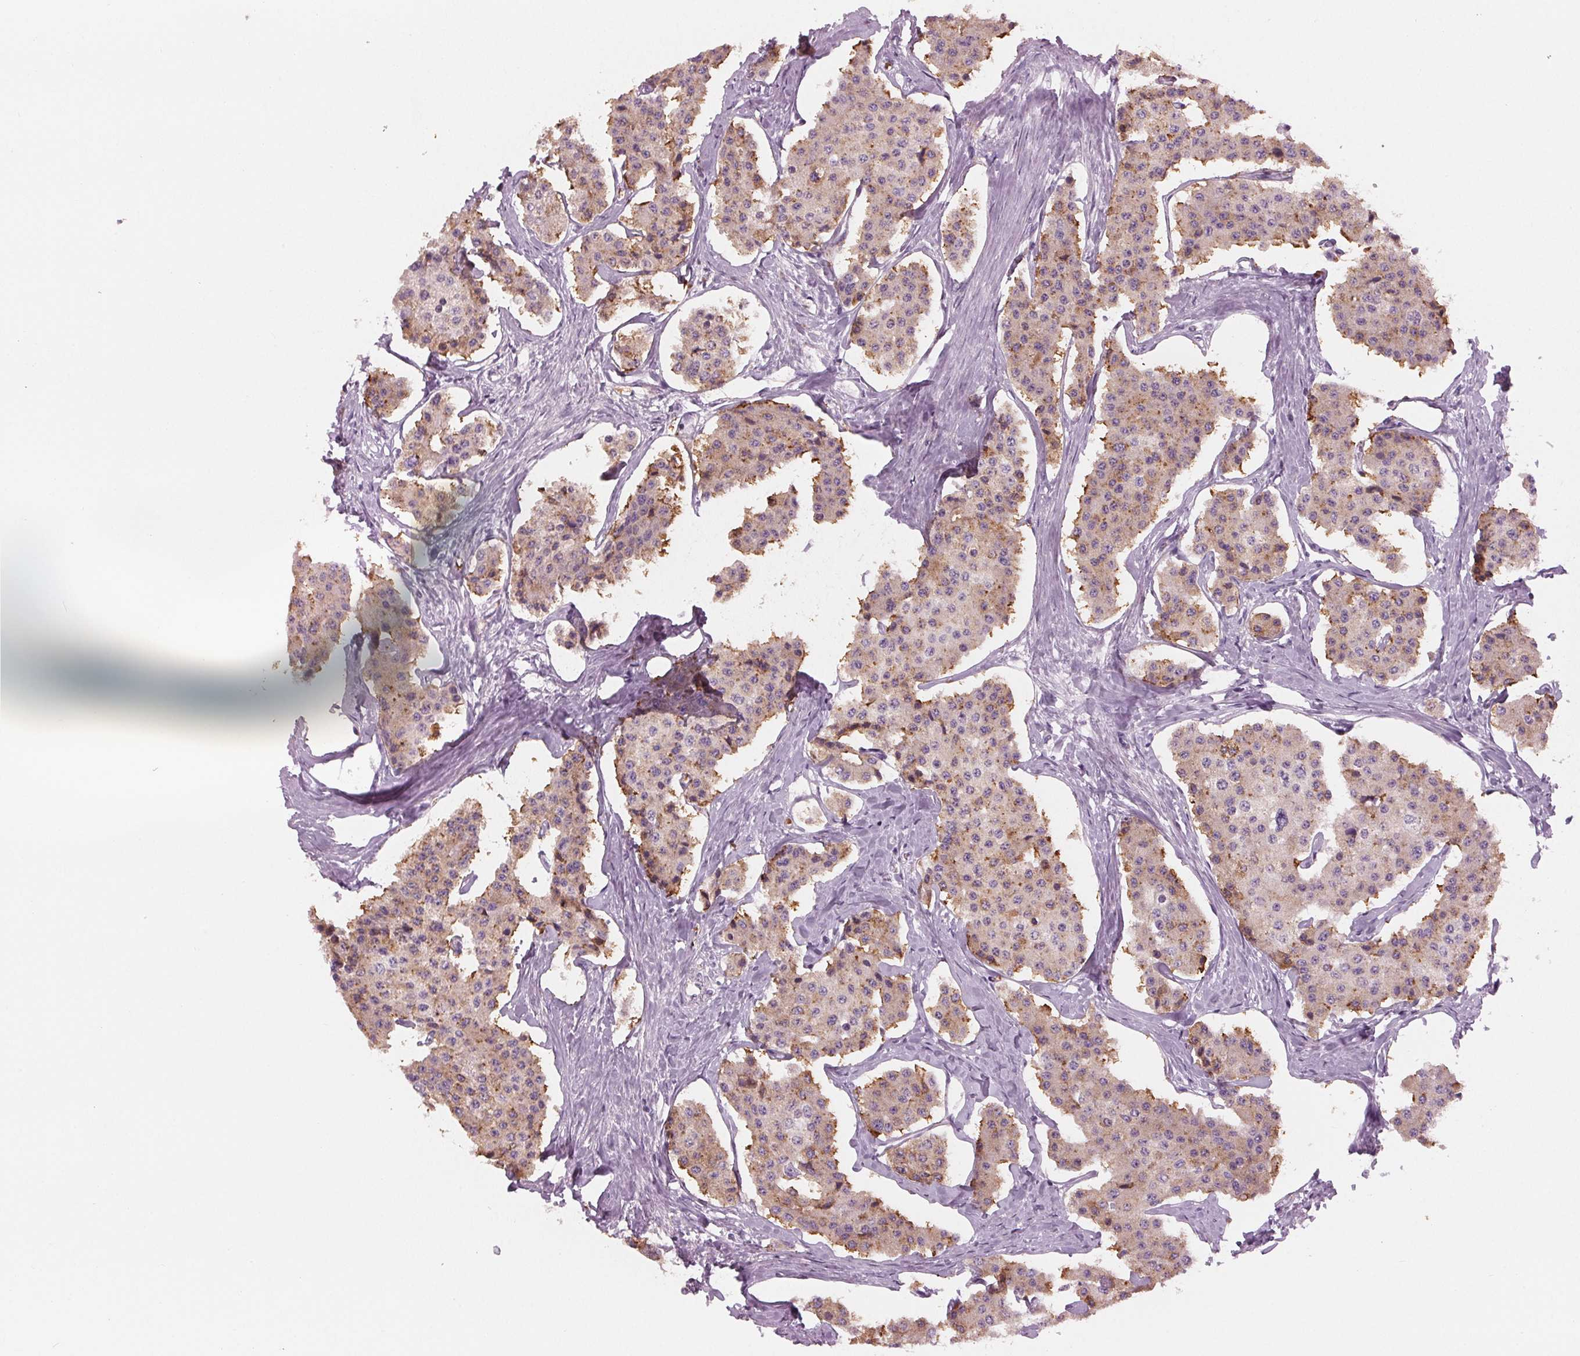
{"staining": {"intensity": "moderate", "quantity": "<25%", "location": "cytoplasmic/membranous"}, "tissue": "carcinoid", "cell_type": "Tumor cells", "image_type": "cancer", "snomed": [{"axis": "morphology", "description": "Carcinoid, malignant, NOS"}, {"axis": "topography", "description": "Small intestine"}], "caption": "IHC (DAB (3,3'-diaminobenzidine)) staining of carcinoid (malignant) reveals moderate cytoplasmic/membranous protein staining in approximately <25% of tumor cells.", "gene": "PRAP1", "patient": {"sex": "female", "age": 65}}